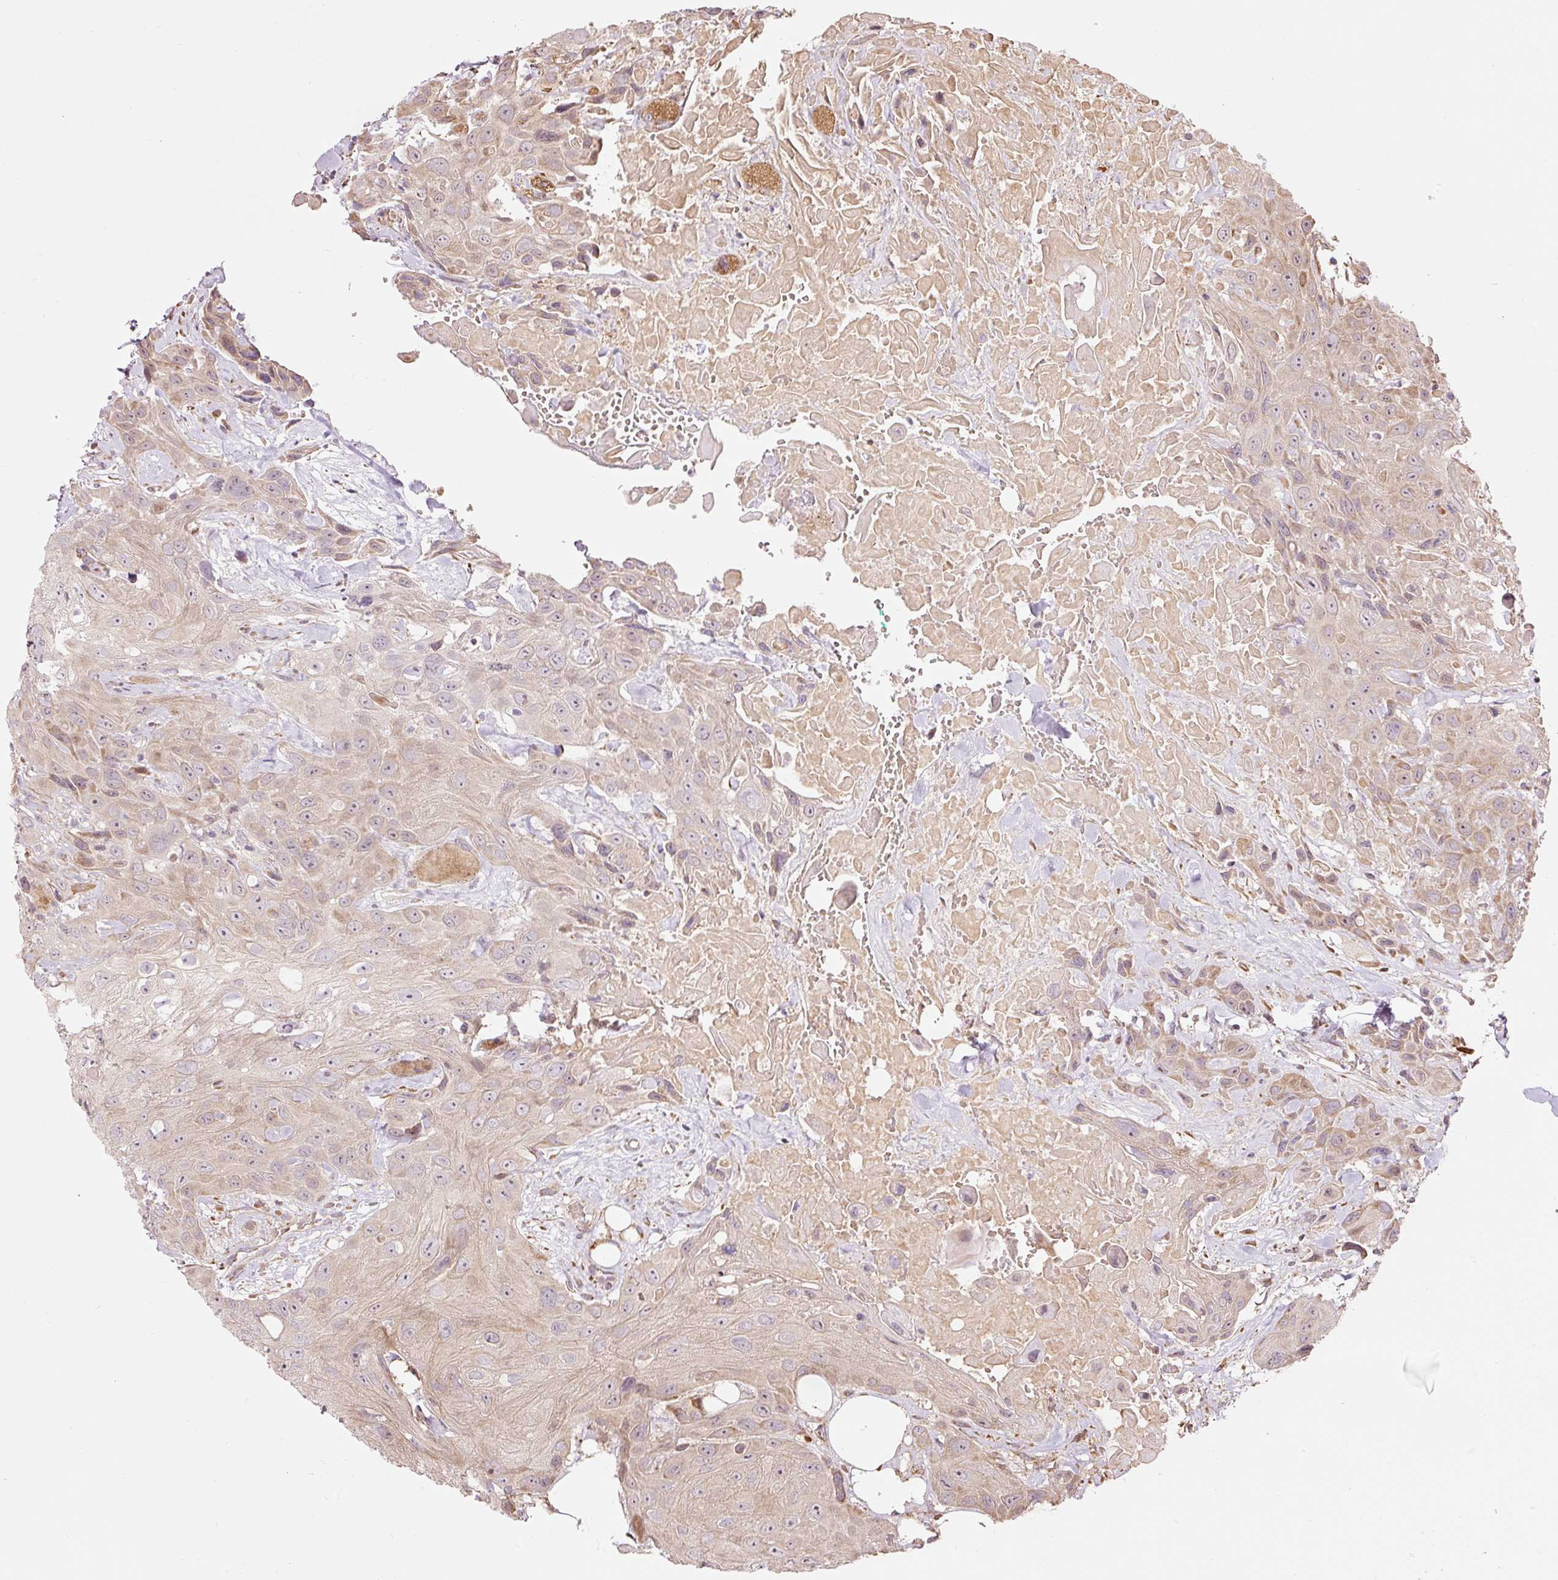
{"staining": {"intensity": "weak", "quantity": "<25%", "location": "cytoplasmic/membranous"}, "tissue": "head and neck cancer", "cell_type": "Tumor cells", "image_type": "cancer", "snomed": [{"axis": "morphology", "description": "Squamous cell carcinoma, NOS"}, {"axis": "topography", "description": "Head-Neck"}], "caption": "High power microscopy micrograph of an IHC image of squamous cell carcinoma (head and neck), revealing no significant positivity in tumor cells.", "gene": "ETF1", "patient": {"sex": "male", "age": 81}}